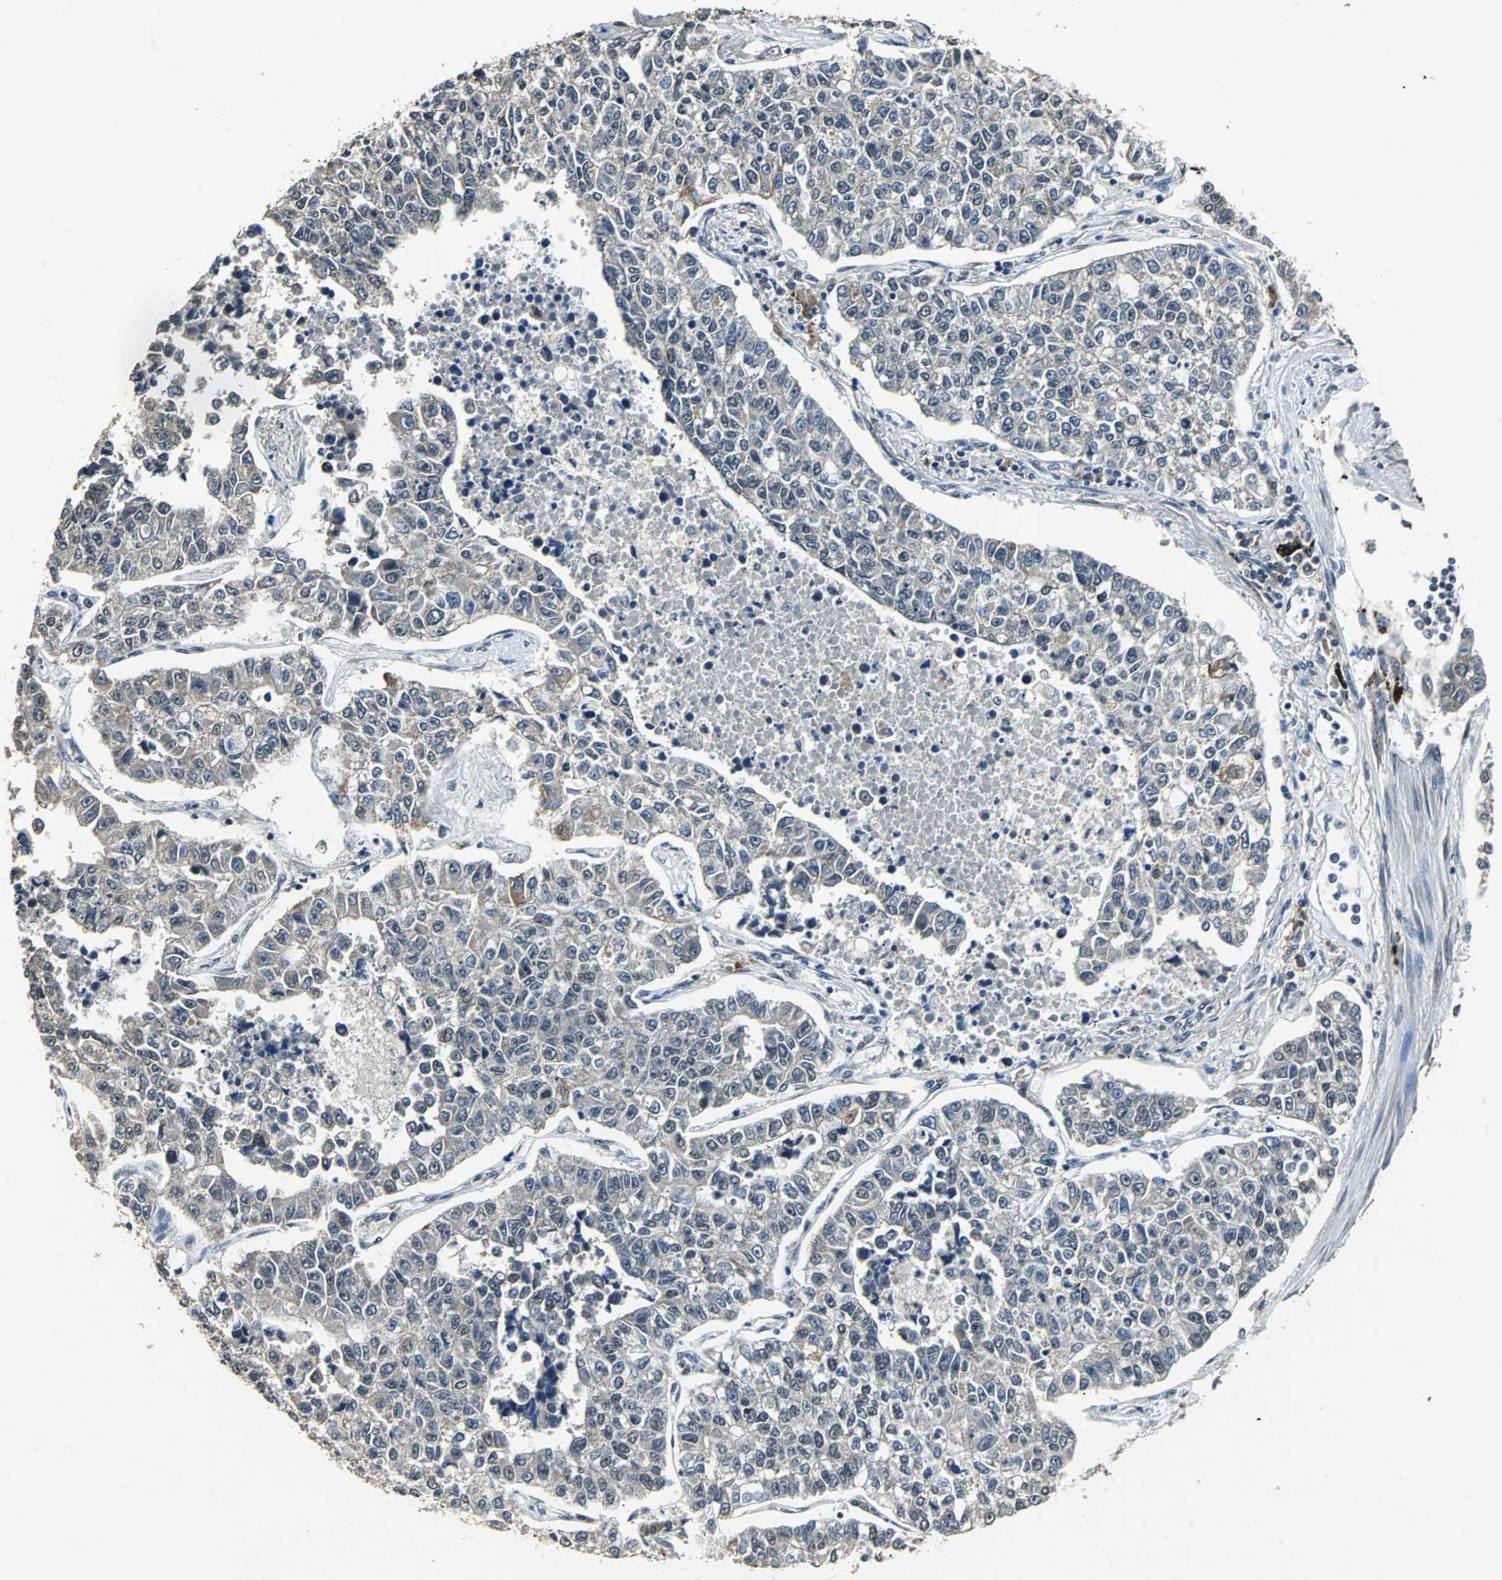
{"staining": {"intensity": "weak", "quantity": "<25%", "location": "nuclear"}, "tissue": "lung cancer", "cell_type": "Tumor cells", "image_type": "cancer", "snomed": [{"axis": "morphology", "description": "Adenocarcinoma, NOS"}, {"axis": "topography", "description": "Lung"}], "caption": "High power microscopy image of an immunohistochemistry (IHC) image of lung cancer, revealing no significant staining in tumor cells. Nuclei are stained in blue.", "gene": "USP28", "patient": {"sex": "male", "age": 49}}